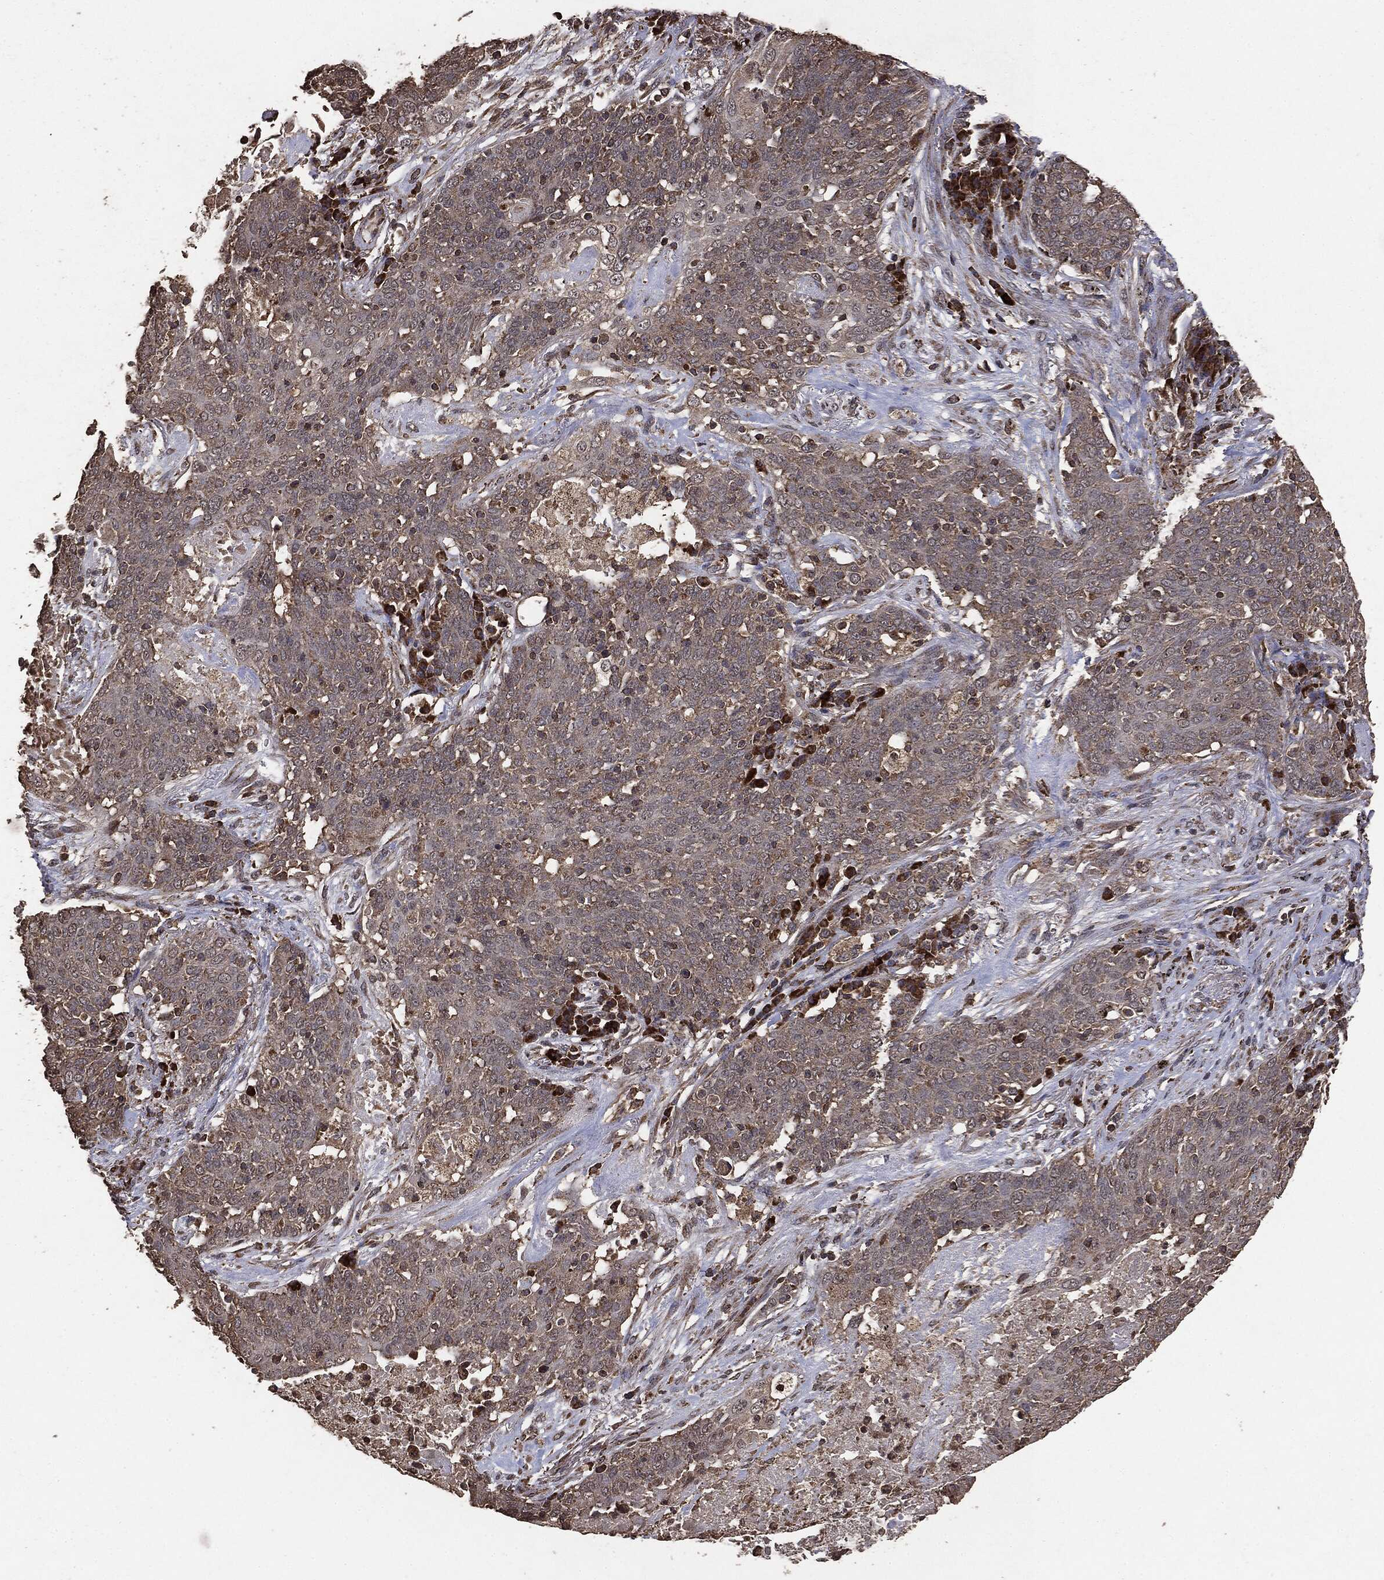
{"staining": {"intensity": "moderate", "quantity": "25%-75%", "location": "cytoplasmic/membranous"}, "tissue": "lung cancer", "cell_type": "Tumor cells", "image_type": "cancer", "snomed": [{"axis": "morphology", "description": "Squamous cell carcinoma, NOS"}, {"axis": "topography", "description": "Lung"}], "caption": "This is a histology image of immunohistochemistry (IHC) staining of squamous cell carcinoma (lung), which shows moderate expression in the cytoplasmic/membranous of tumor cells.", "gene": "MTOR", "patient": {"sex": "male", "age": 82}}